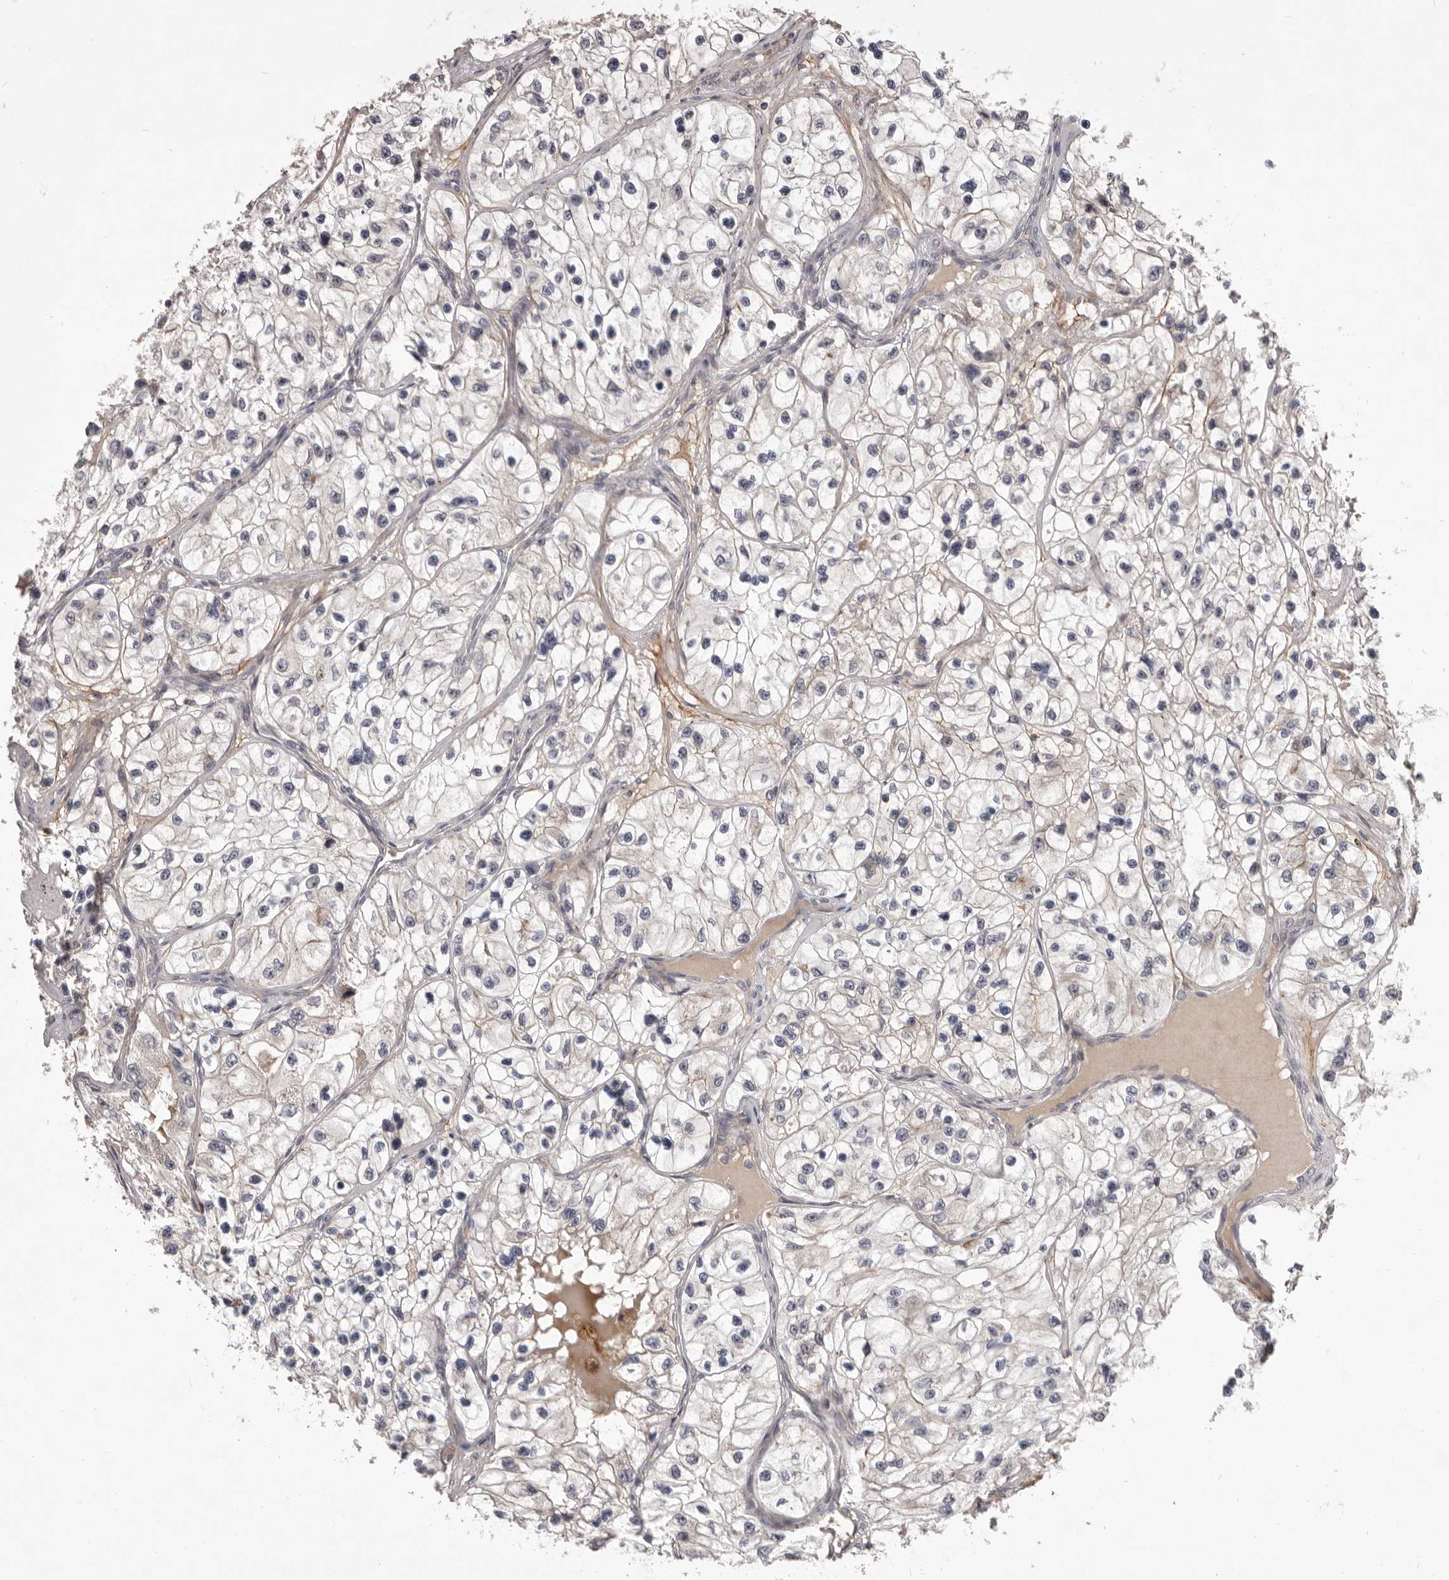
{"staining": {"intensity": "negative", "quantity": "none", "location": "none"}, "tissue": "renal cancer", "cell_type": "Tumor cells", "image_type": "cancer", "snomed": [{"axis": "morphology", "description": "Adenocarcinoma, NOS"}, {"axis": "topography", "description": "Kidney"}], "caption": "Tumor cells show no significant expression in renal adenocarcinoma.", "gene": "HBS1L", "patient": {"sex": "female", "age": 57}}